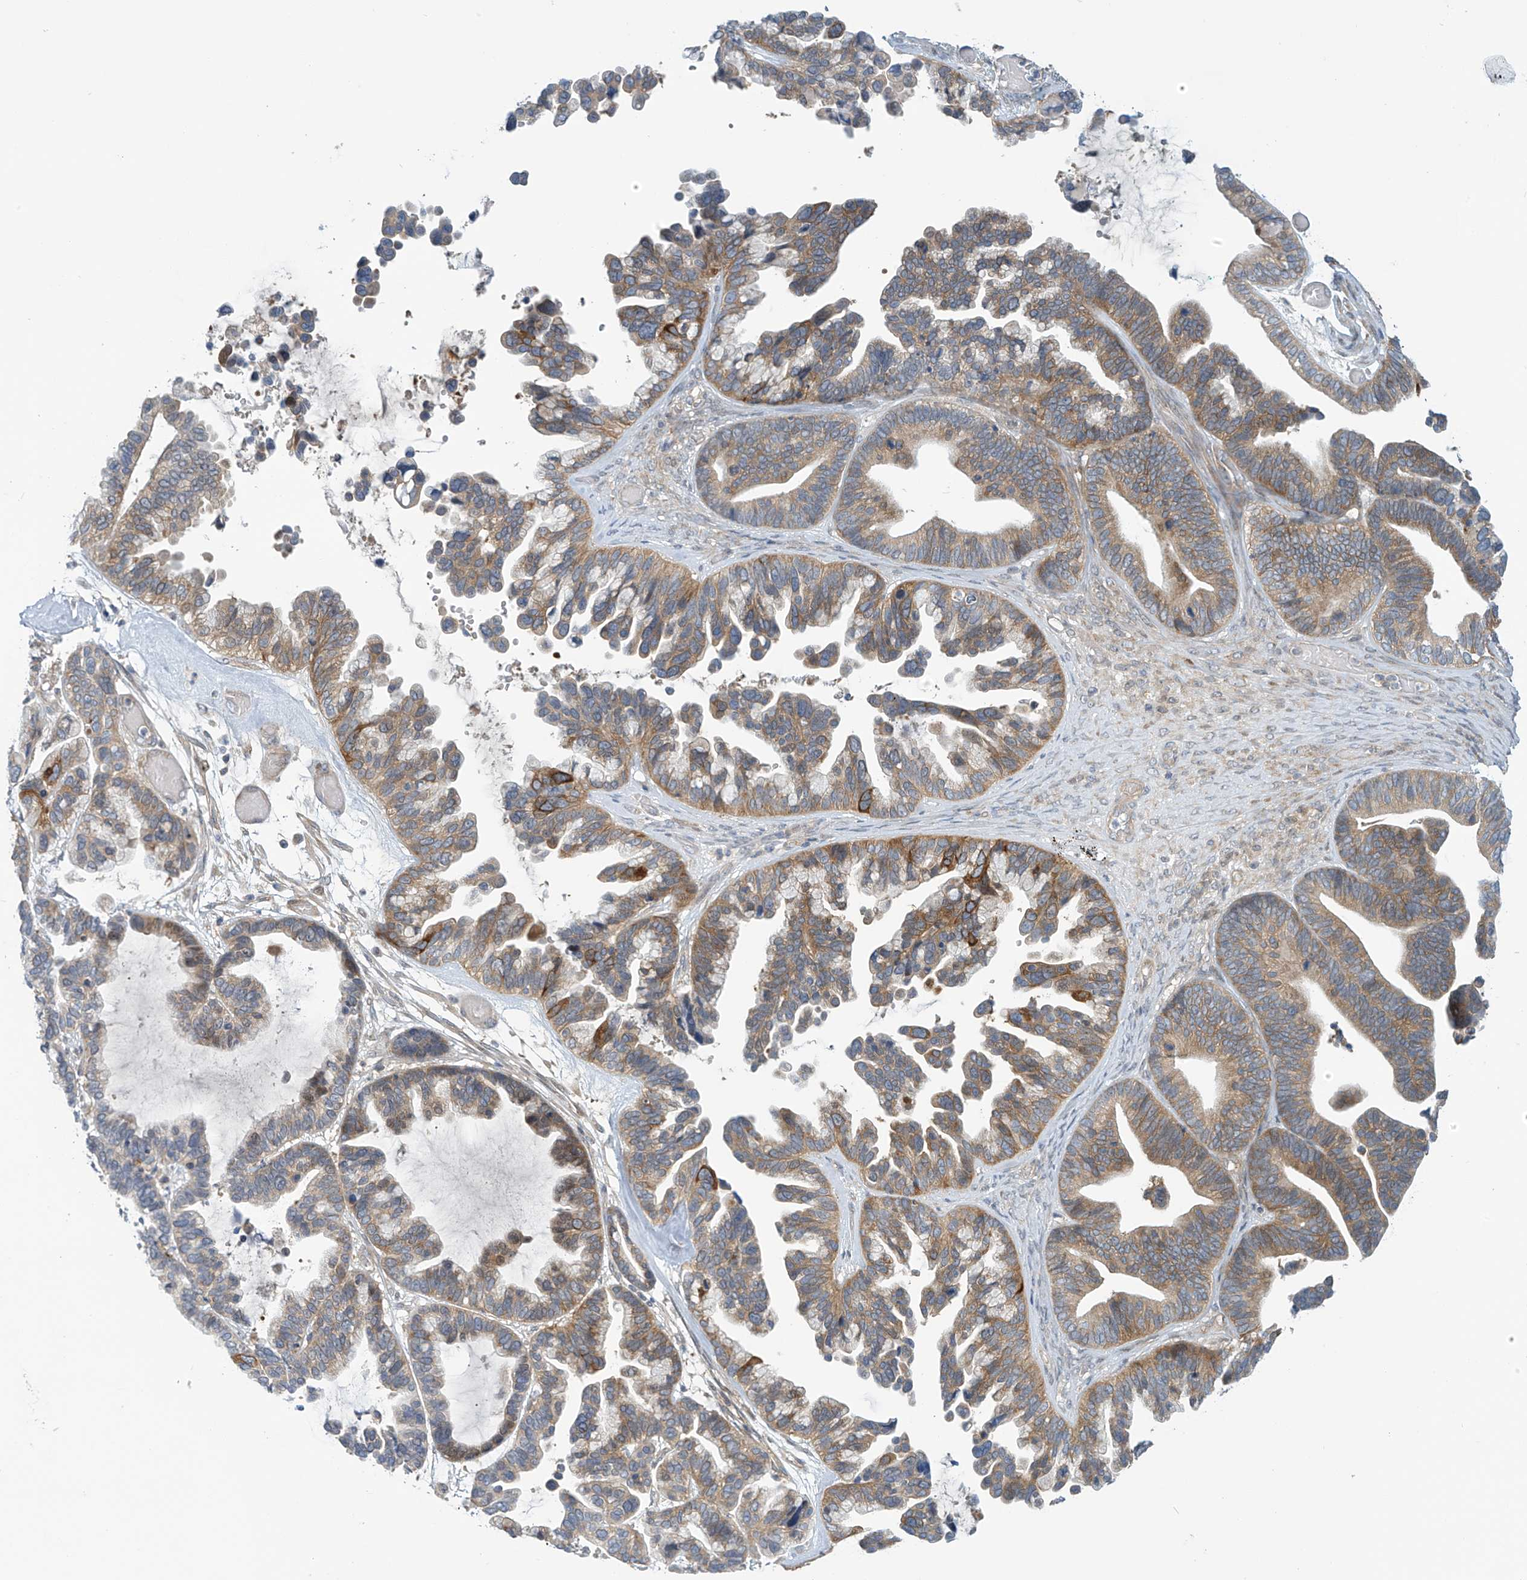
{"staining": {"intensity": "moderate", "quantity": ">75%", "location": "cytoplasmic/membranous"}, "tissue": "ovarian cancer", "cell_type": "Tumor cells", "image_type": "cancer", "snomed": [{"axis": "morphology", "description": "Cystadenocarcinoma, serous, NOS"}, {"axis": "topography", "description": "Ovary"}], "caption": "This is a micrograph of immunohistochemistry (IHC) staining of ovarian cancer, which shows moderate positivity in the cytoplasmic/membranous of tumor cells.", "gene": "FSD1L", "patient": {"sex": "female", "age": 56}}